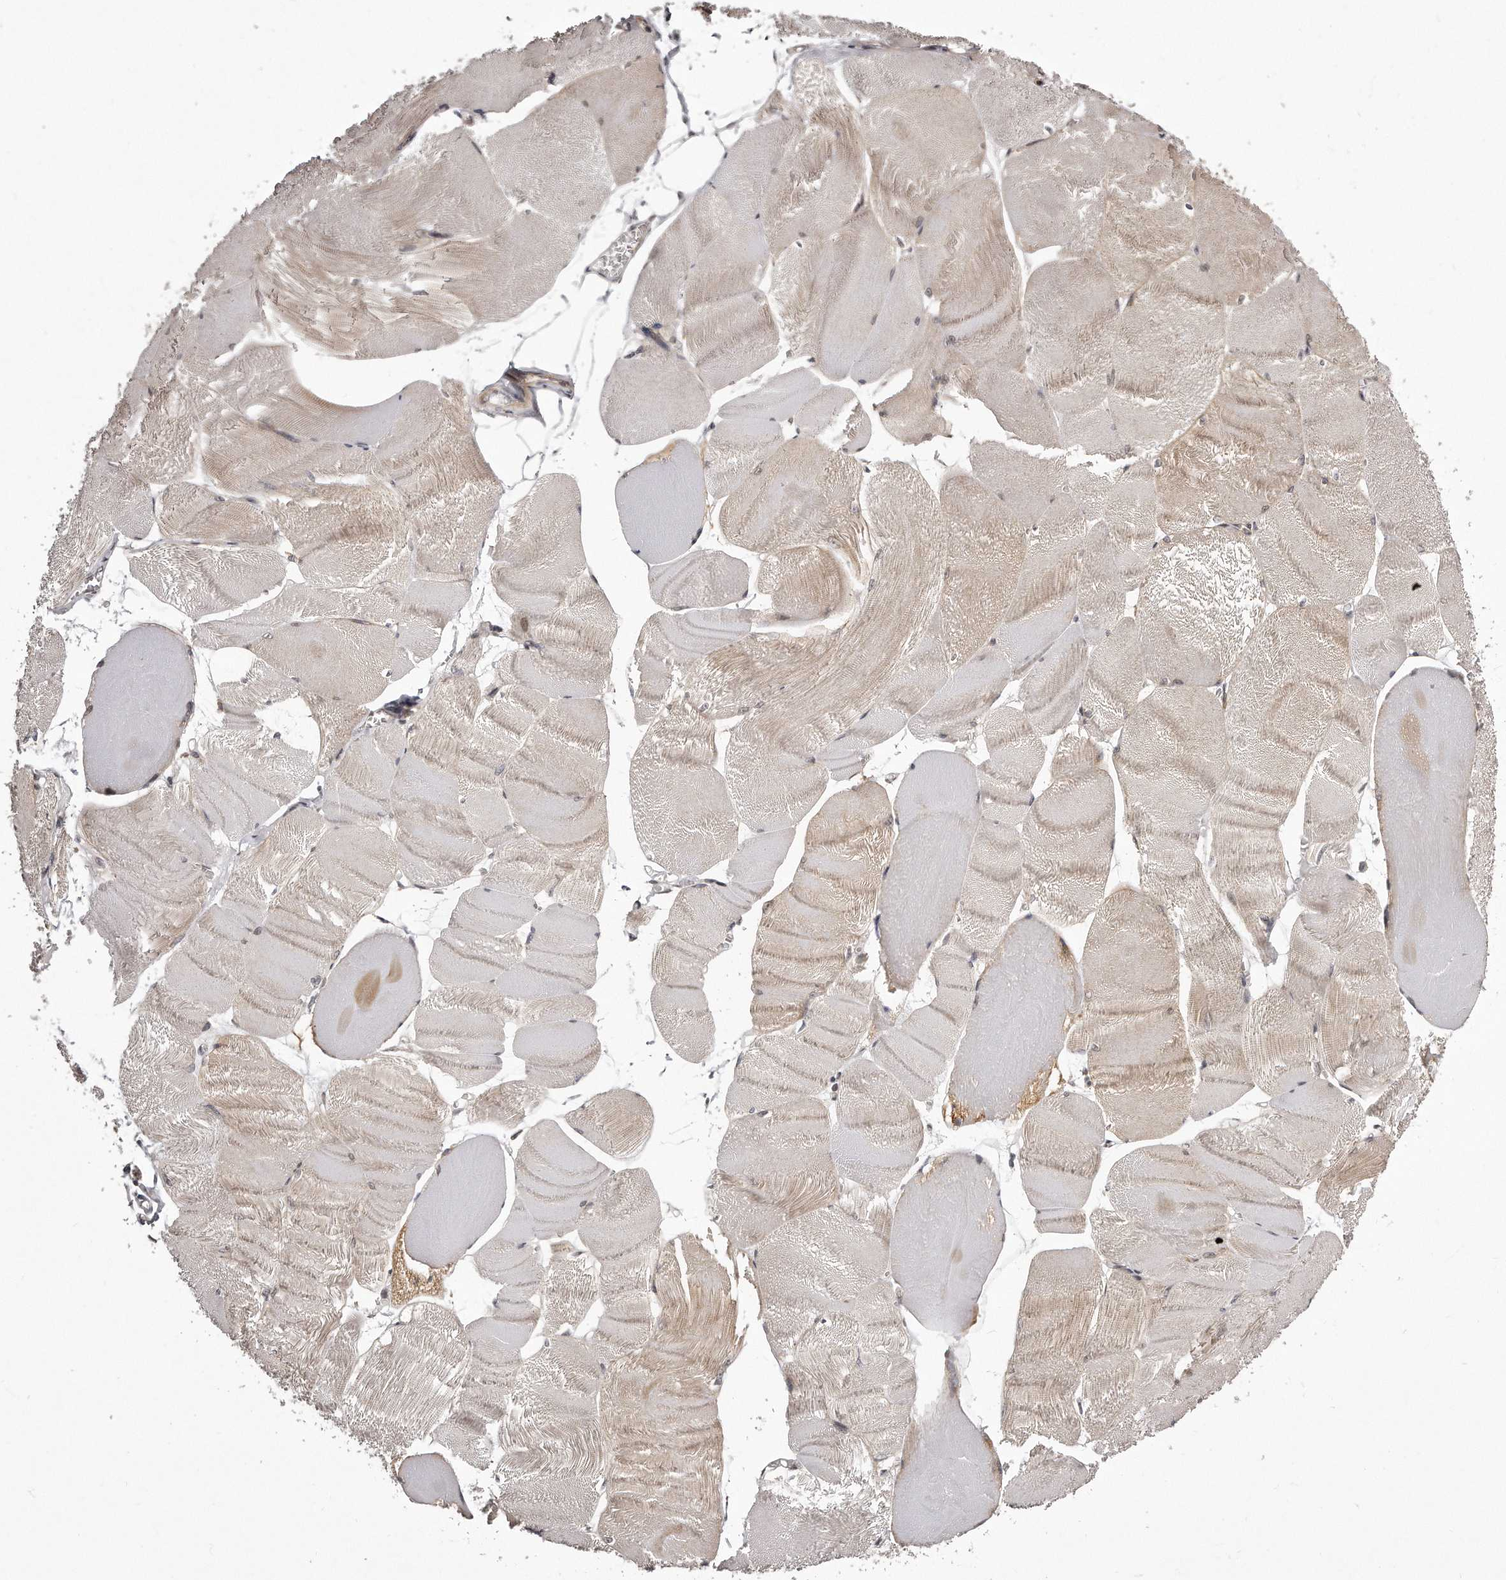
{"staining": {"intensity": "weak", "quantity": "<25%", "location": "cytoplasmic/membranous"}, "tissue": "skeletal muscle", "cell_type": "Myocytes", "image_type": "normal", "snomed": [{"axis": "morphology", "description": "Normal tissue, NOS"}, {"axis": "morphology", "description": "Basal cell carcinoma"}, {"axis": "topography", "description": "Skeletal muscle"}], "caption": "IHC photomicrograph of unremarkable skeletal muscle: human skeletal muscle stained with DAB (3,3'-diaminobenzidine) shows no significant protein expression in myocytes.", "gene": "TRAPPC14", "patient": {"sex": "female", "age": 64}}